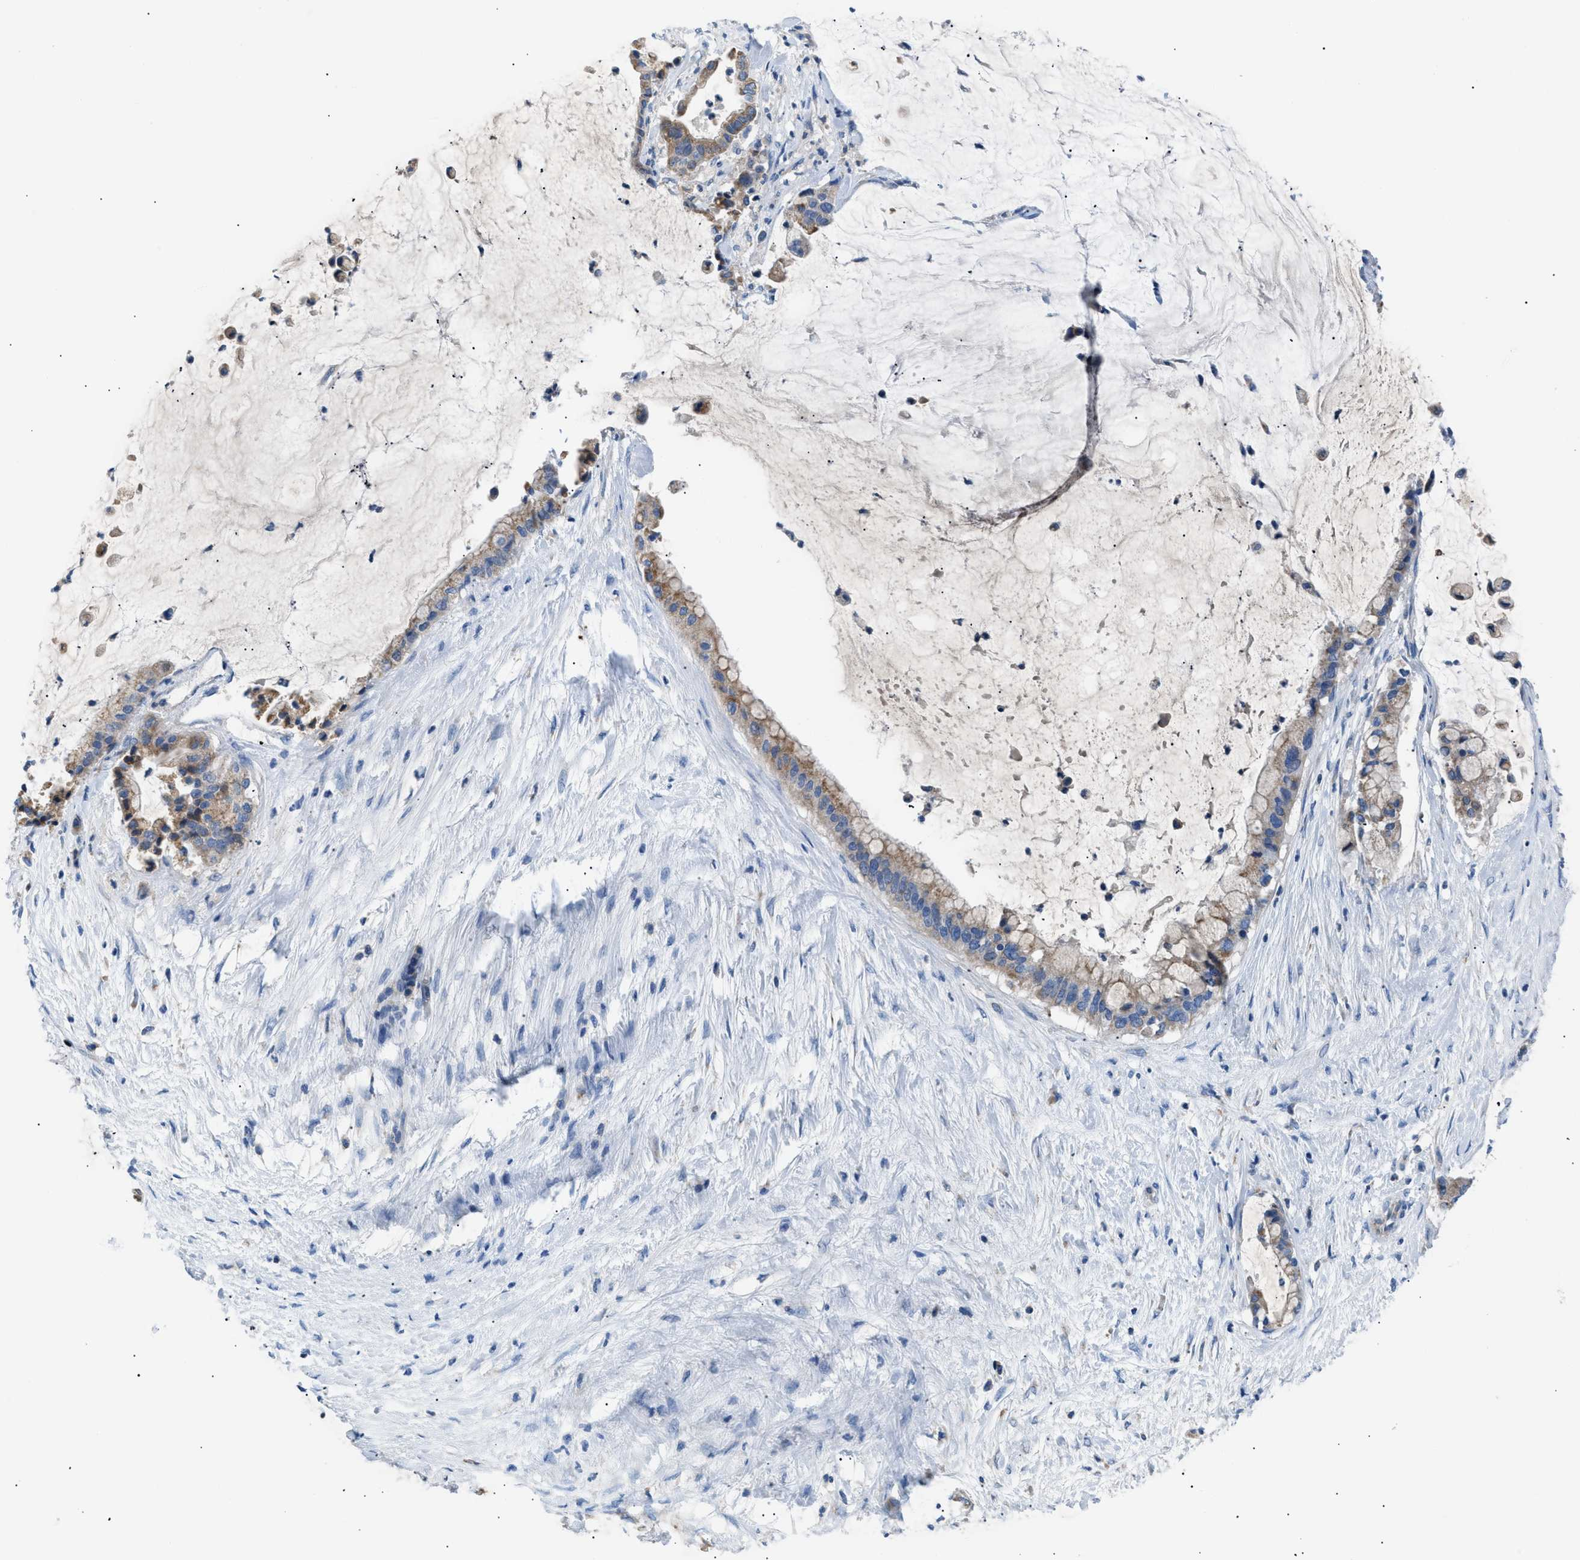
{"staining": {"intensity": "moderate", "quantity": "25%-75%", "location": "cytoplasmic/membranous"}, "tissue": "pancreatic cancer", "cell_type": "Tumor cells", "image_type": "cancer", "snomed": [{"axis": "morphology", "description": "Adenocarcinoma, NOS"}, {"axis": "topography", "description": "Pancreas"}], "caption": "Immunohistochemistry of human pancreatic cancer (adenocarcinoma) shows medium levels of moderate cytoplasmic/membranous positivity in approximately 25%-75% of tumor cells.", "gene": "ILDR1", "patient": {"sex": "male", "age": 41}}